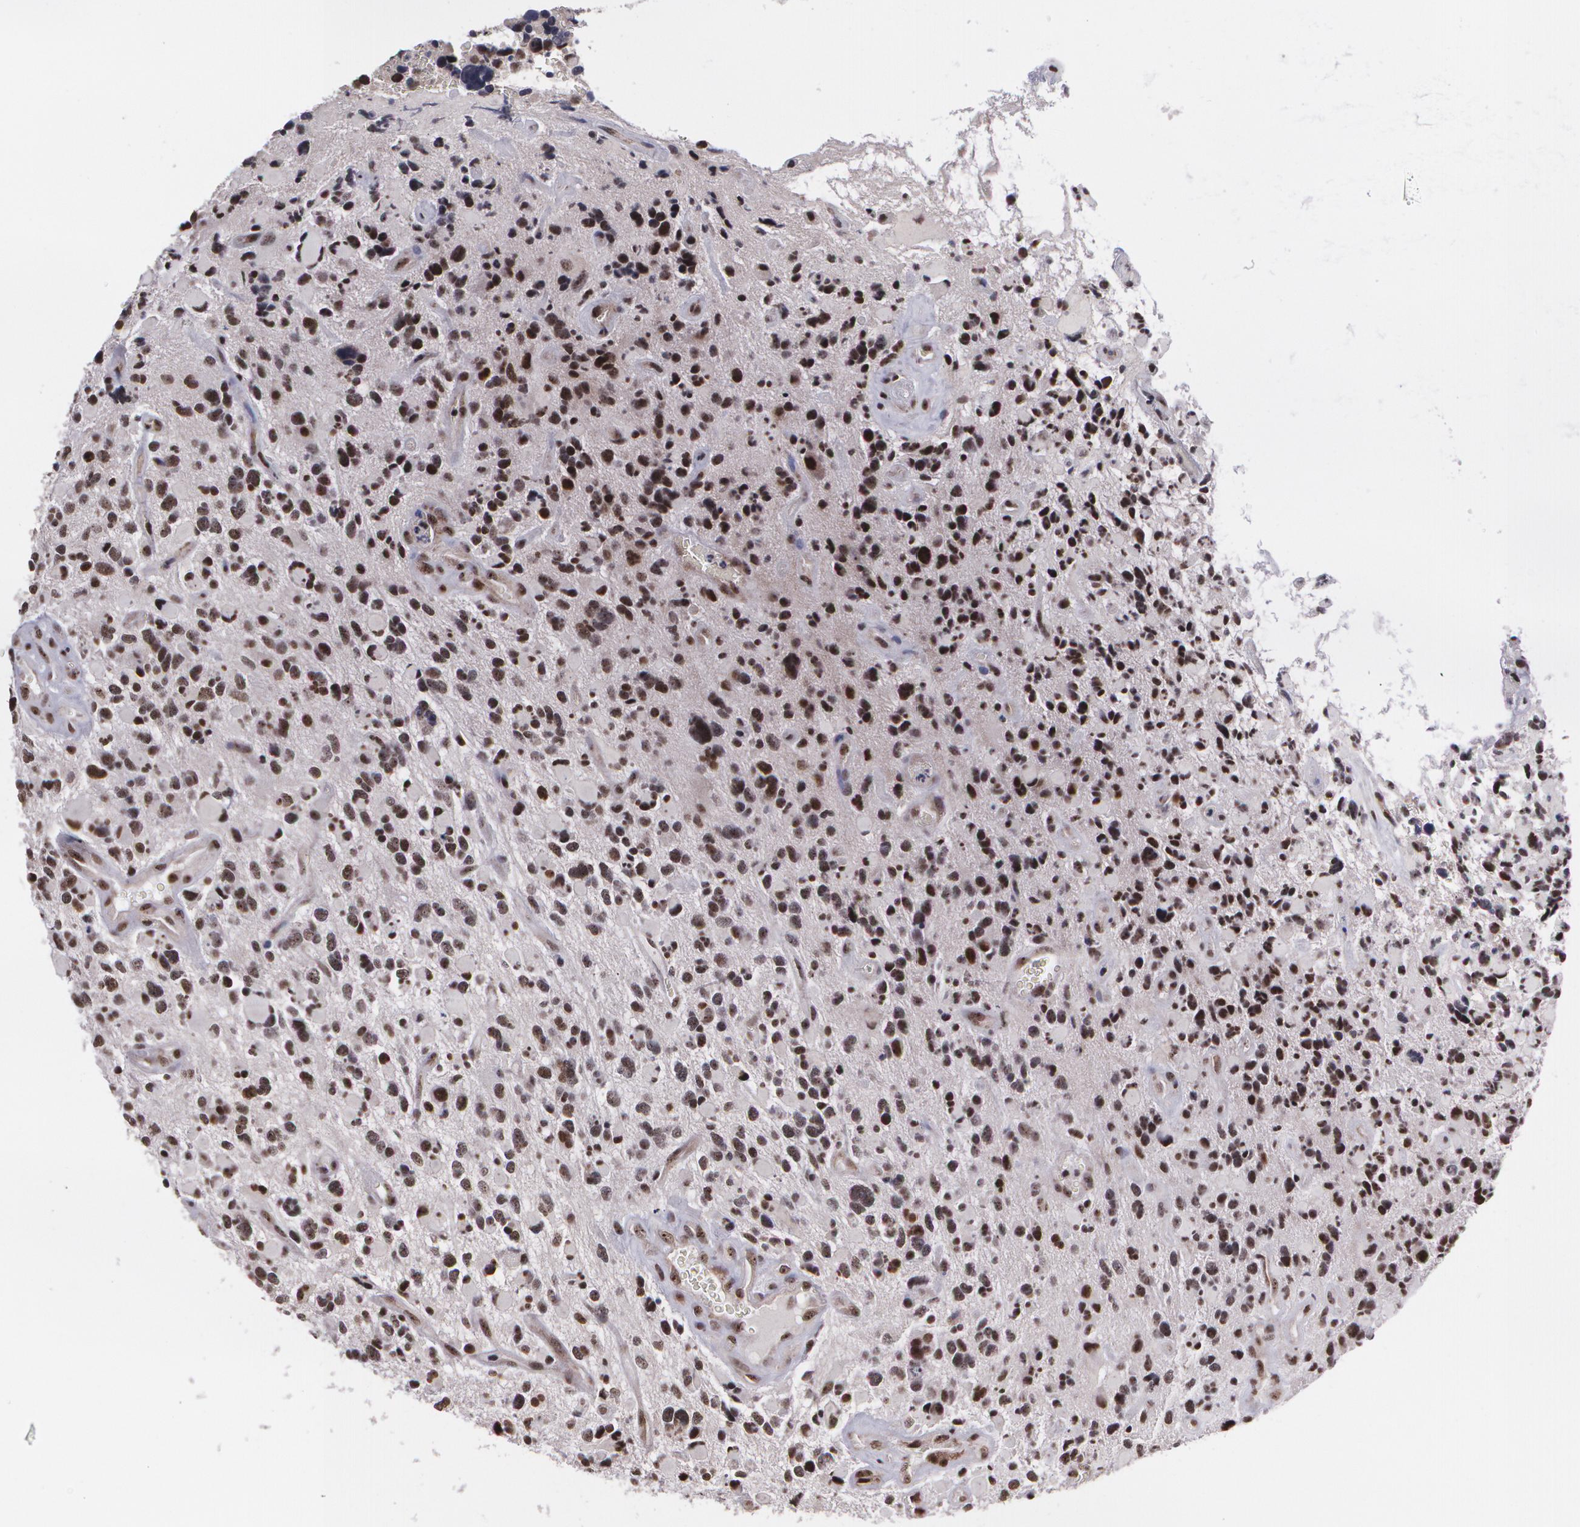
{"staining": {"intensity": "strong", "quantity": ">75%", "location": "nuclear"}, "tissue": "glioma", "cell_type": "Tumor cells", "image_type": "cancer", "snomed": [{"axis": "morphology", "description": "Glioma, malignant, High grade"}, {"axis": "topography", "description": "Brain"}], "caption": "Glioma stained for a protein reveals strong nuclear positivity in tumor cells. The staining is performed using DAB brown chromogen to label protein expression. The nuclei are counter-stained blue using hematoxylin.", "gene": "C6orf15", "patient": {"sex": "female", "age": 37}}